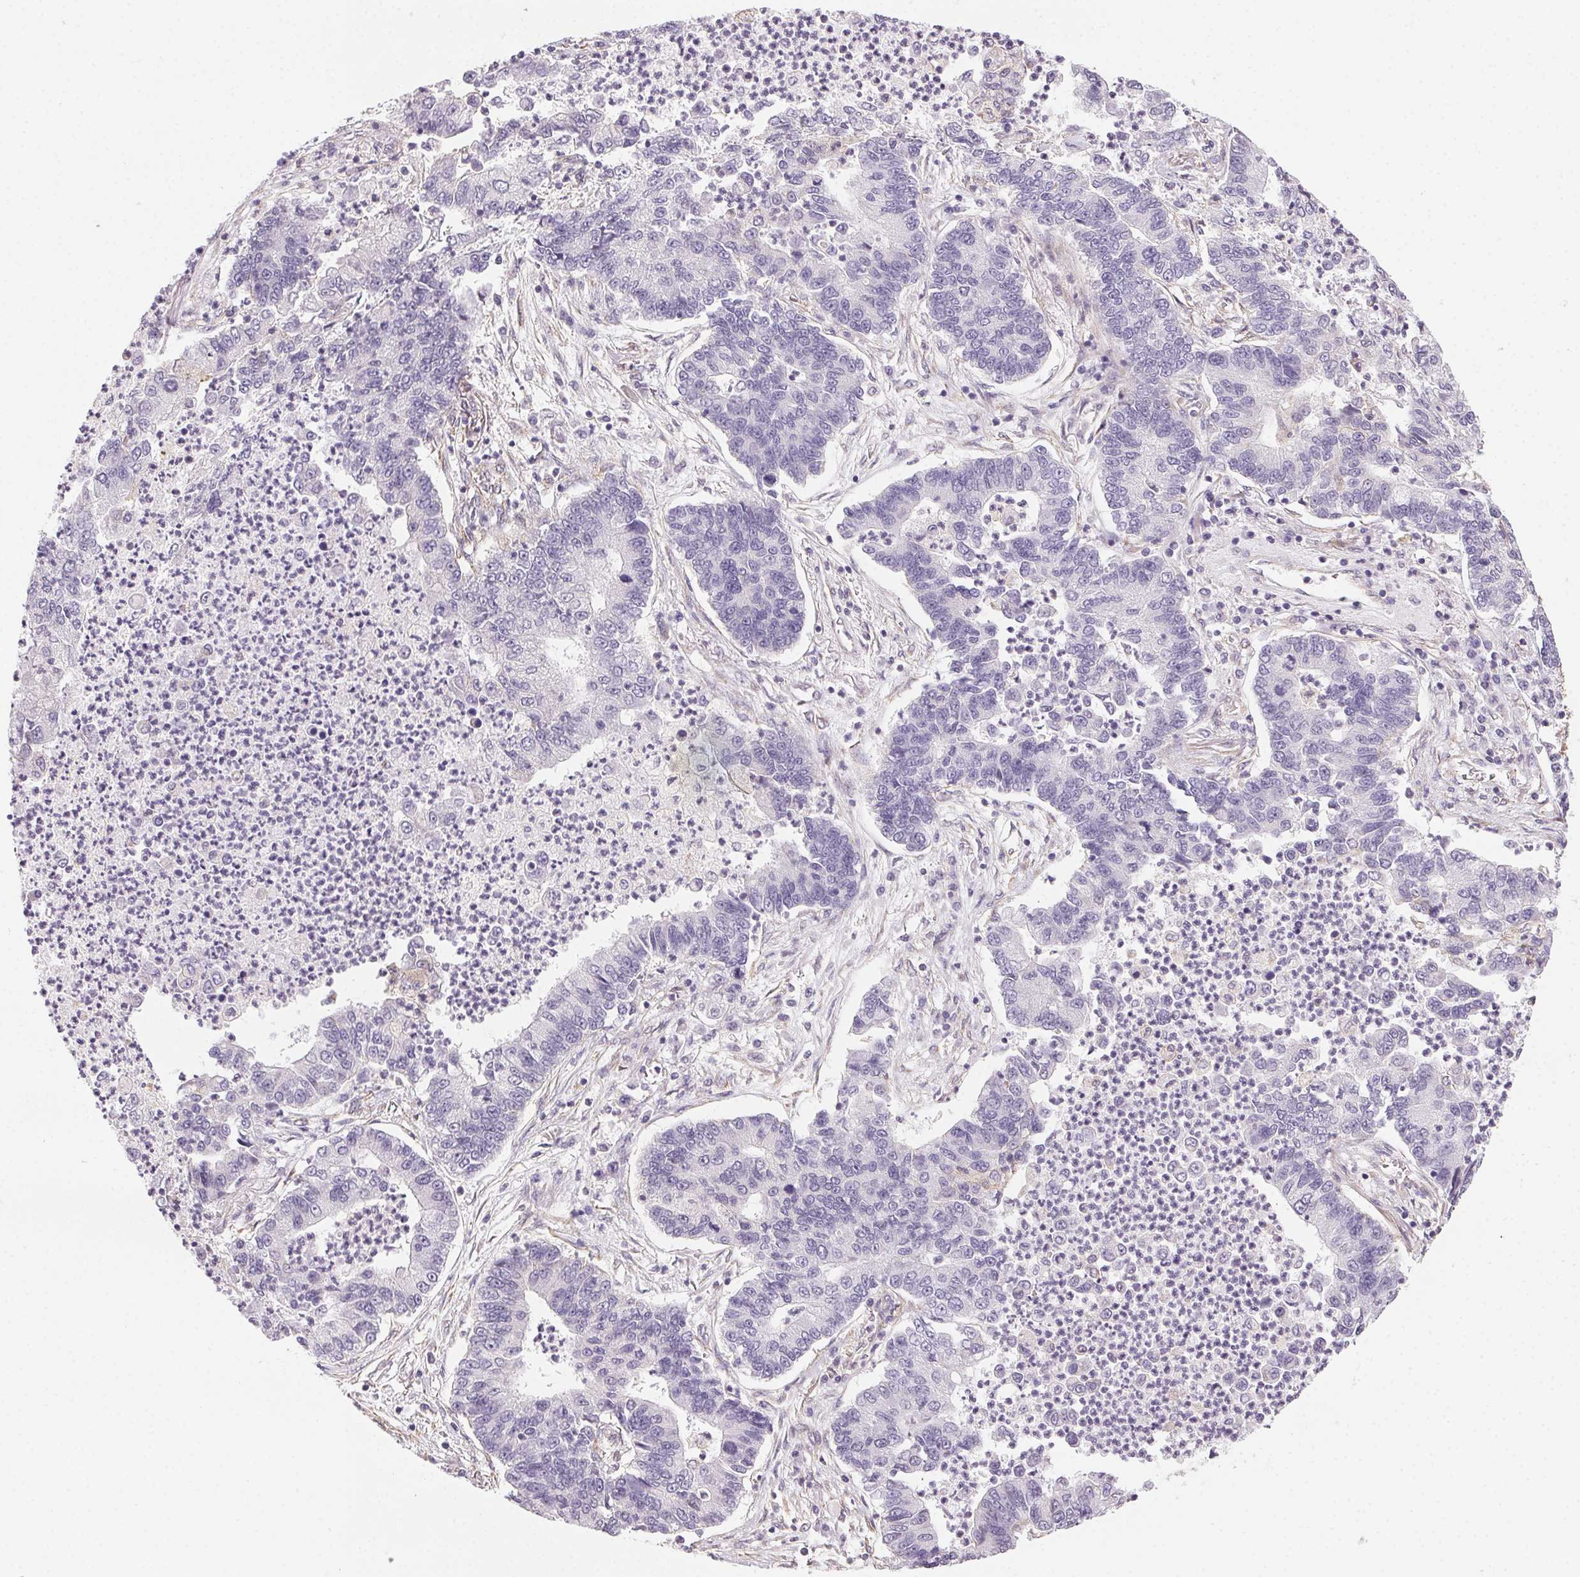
{"staining": {"intensity": "negative", "quantity": "none", "location": "none"}, "tissue": "lung cancer", "cell_type": "Tumor cells", "image_type": "cancer", "snomed": [{"axis": "morphology", "description": "Adenocarcinoma, NOS"}, {"axis": "topography", "description": "Lung"}], "caption": "IHC photomicrograph of lung cancer stained for a protein (brown), which demonstrates no staining in tumor cells. Nuclei are stained in blue.", "gene": "PLA2G4F", "patient": {"sex": "female", "age": 57}}